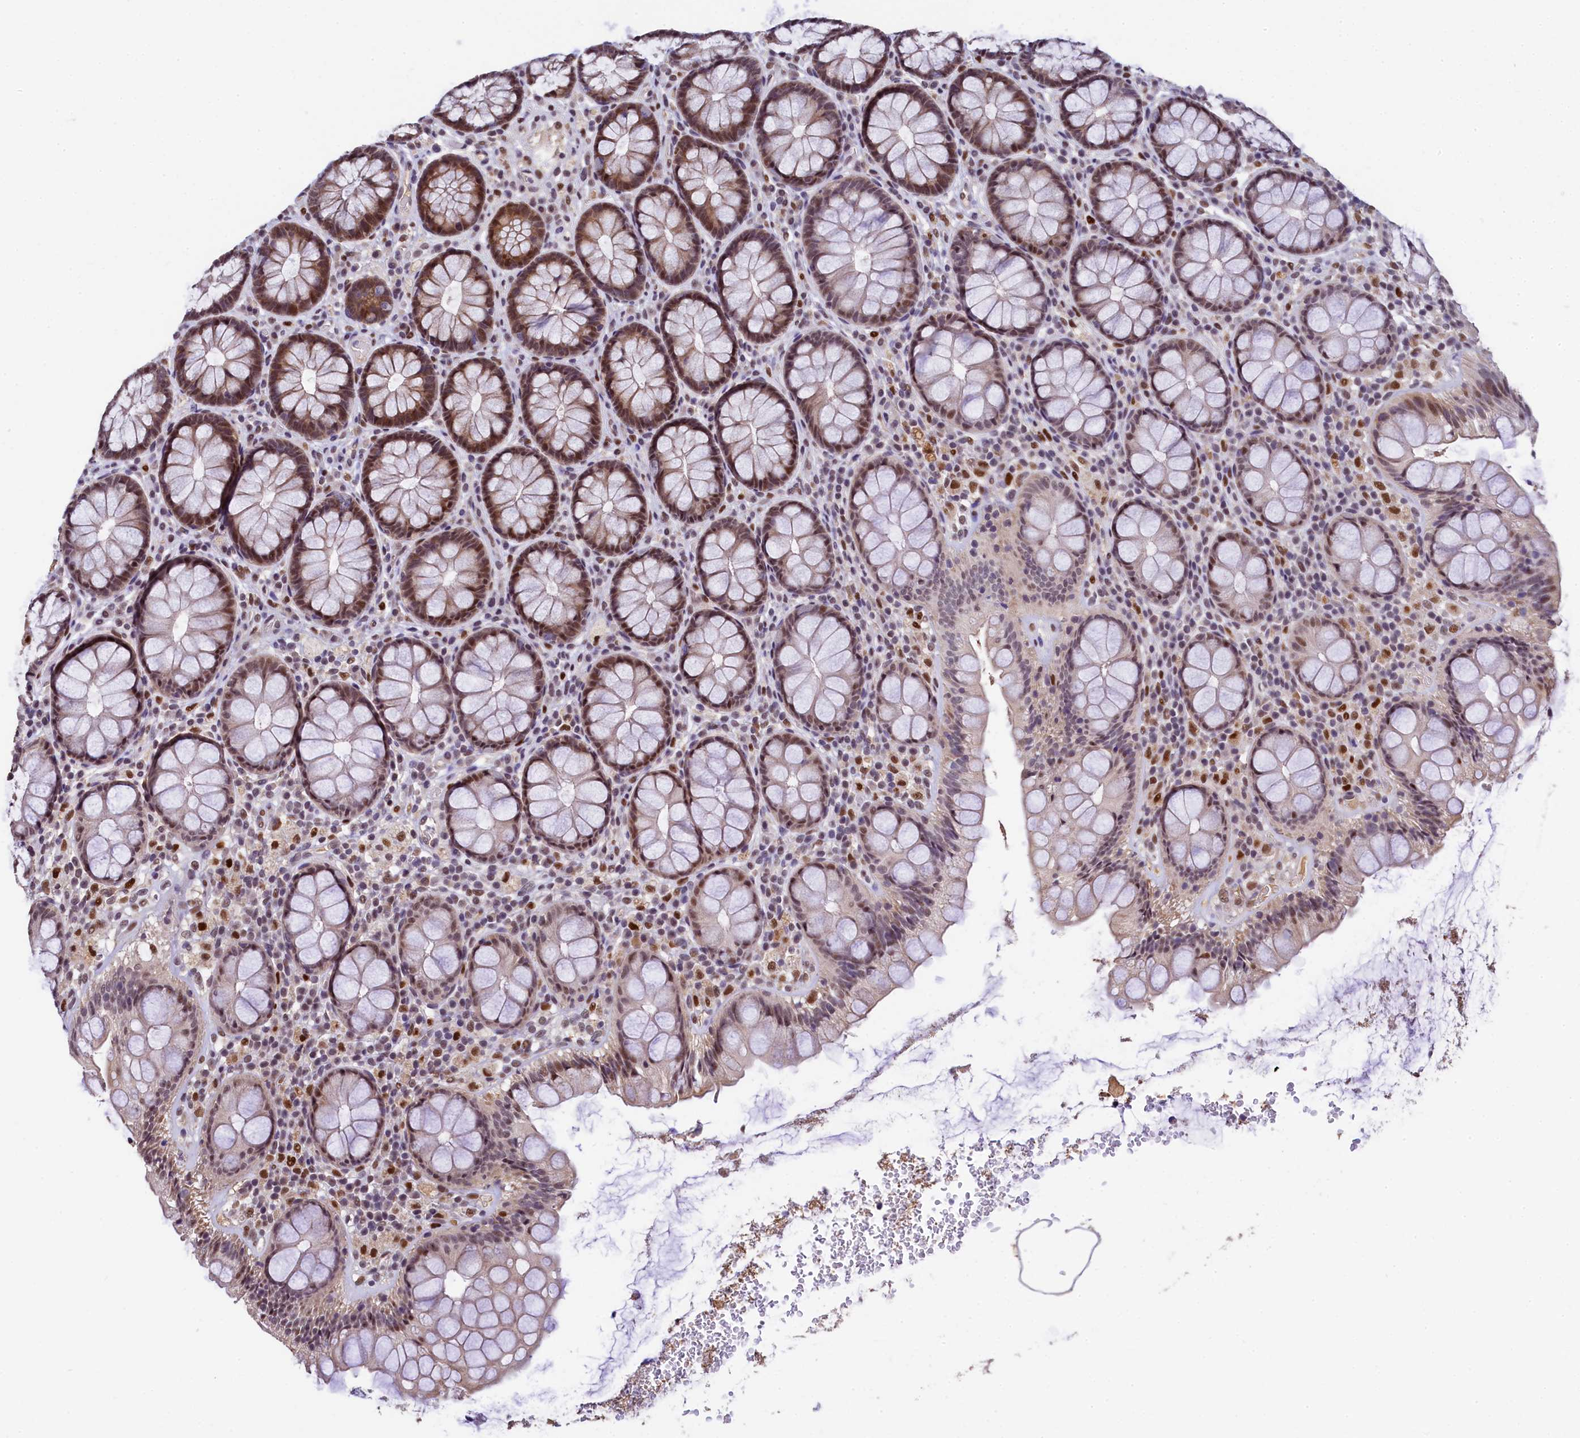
{"staining": {"intensity": "moderate", "quantity": "25%-75%", "location": "cytoplasmic/membranous,nuclear"}, "tissue": "rectum", "cell_type": "Glandular cells", "image_type": "normal", "snomed": [{"axis": "morphology", "description": "Normal tissue, NOS"}, {"axis": "topography", "description": "Rectum"}], "caption": "A brown stain highlights moderate cytoplasmic/membranous,nuclear expression of a protein in glandular cells of unremarkable rectum.", "gene": "HECTD4", "patient": {"sex": "male", "age": 83}}